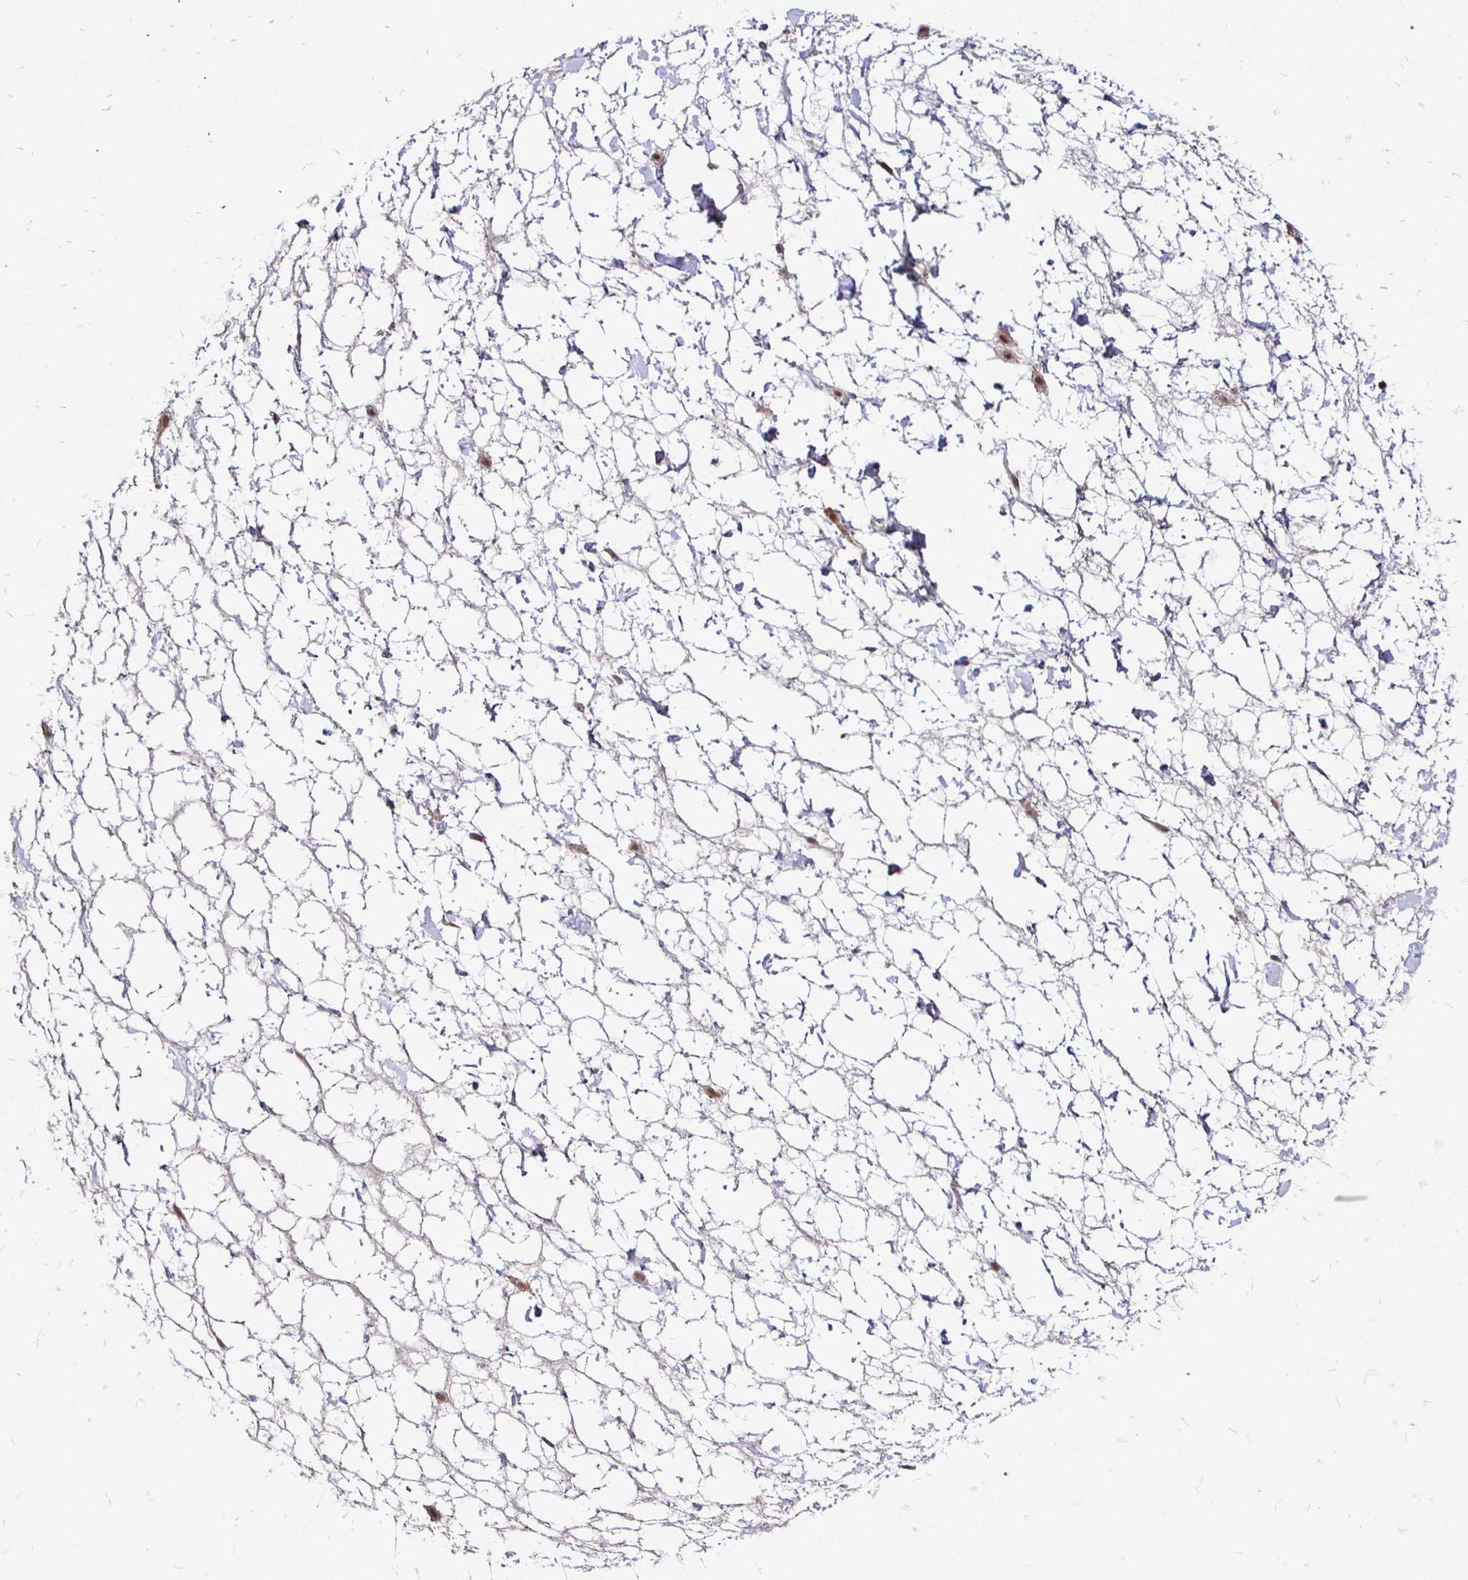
{"staining": {"intensity": "moderate", "quantity": "25%-75%", "location": "nuclear"}, "tissue": "adipose tissue", "cell_type": "Adipocytes", "image_type": "normal", "snomed": [{"axis": "morphology", "description": "Normal tissue, NOS"}, {"axis": "topography", "description": "Lymph node"}, {"axis": "topography", "description": "Cartilage tissue"}, {"axis": "topography", "description": "Nasopharynx"}], "caption": "IHC (DAB (3,3'-diaminobenzidine)) staining of benign adipose tissue demonstrates moderate nuclear protein positivity in approximately 25%-75% of adipocytes.", "gene": "SIN3A", "patient": {"sex": "male", "age": 63}}